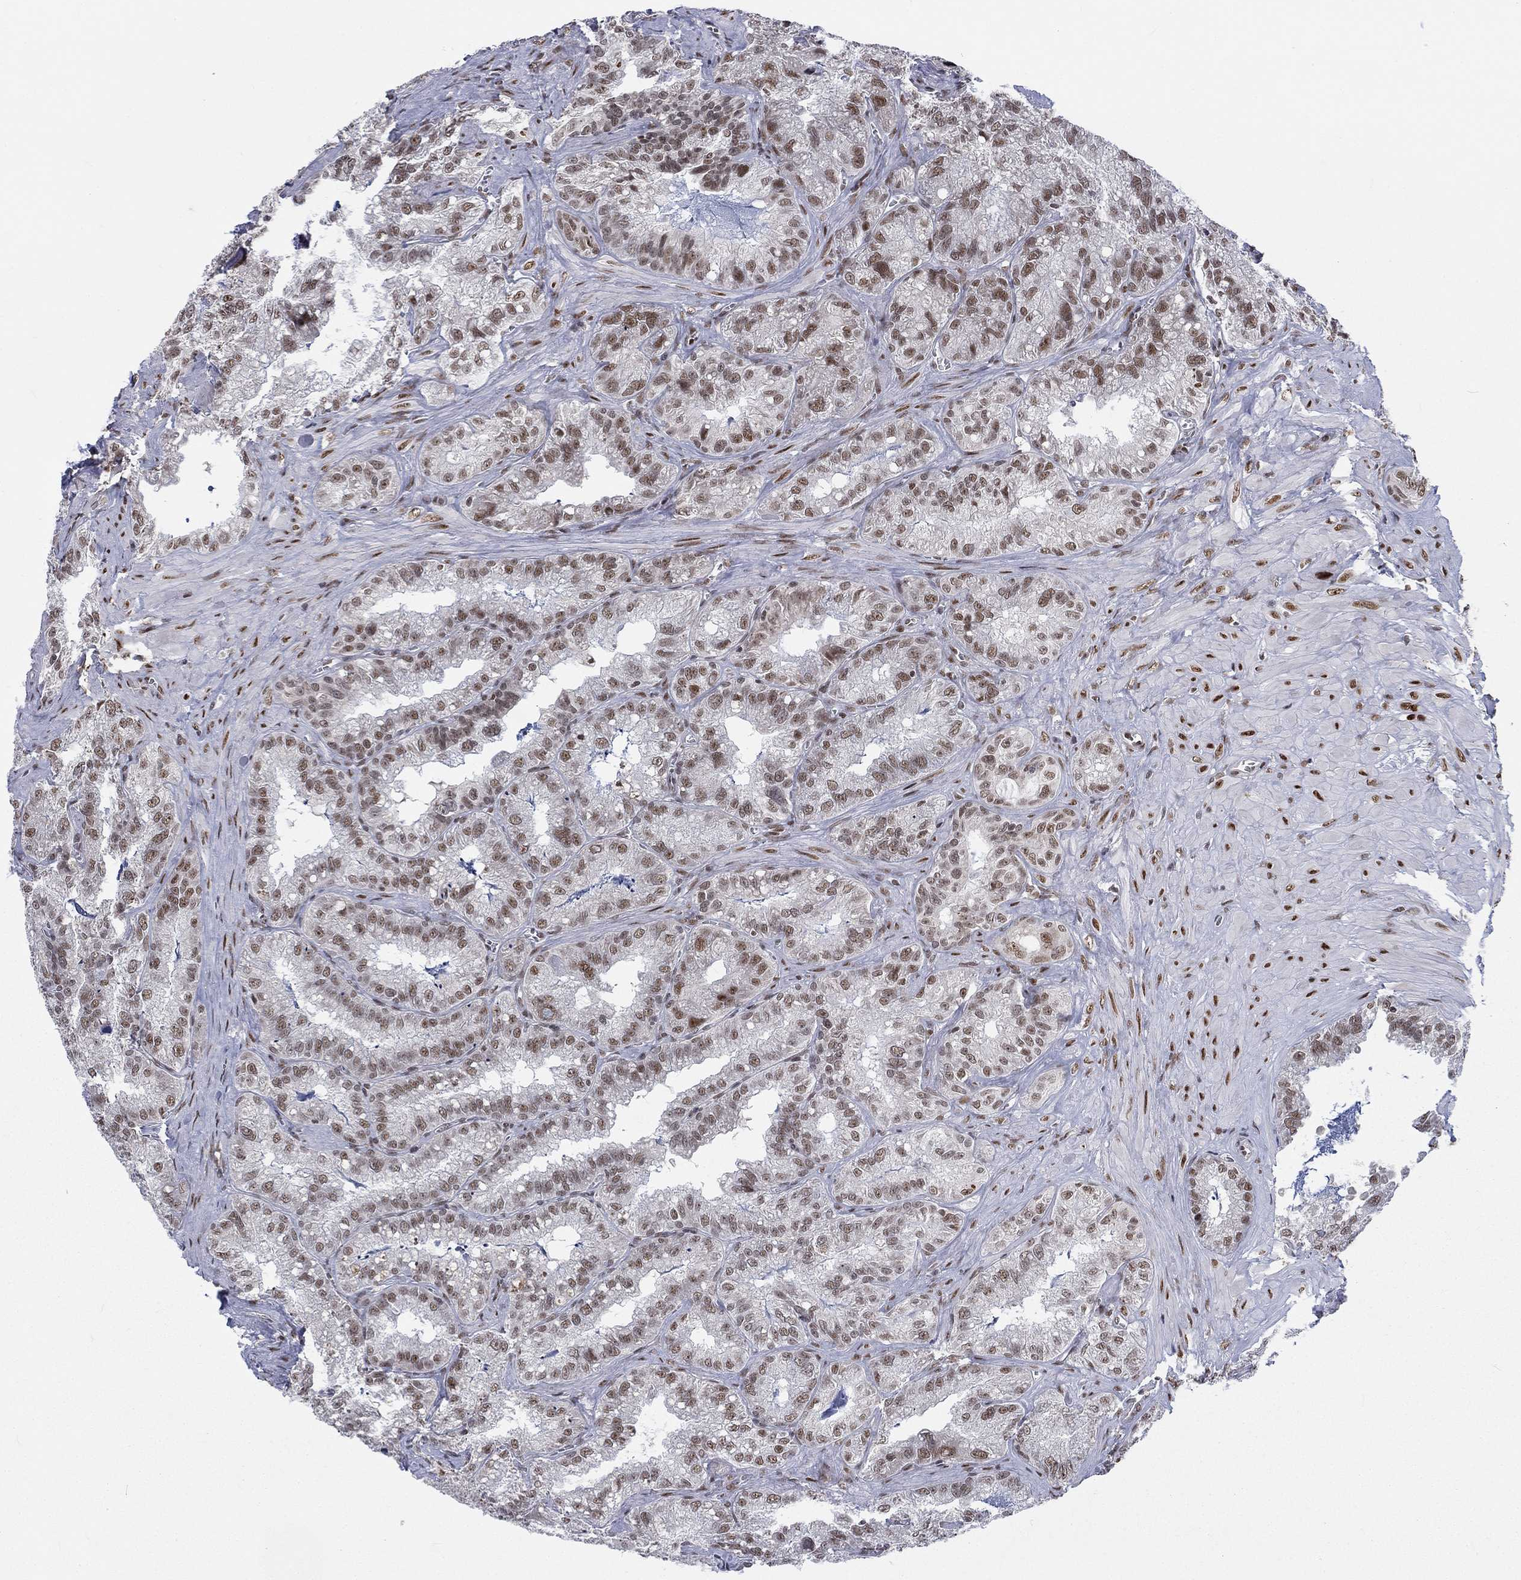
{"staining": {"intensity": "moderate", "quantity": ">75%", "location": "nuclear"}, "tissue": "seminal vesicle", "cell_type": "Glandular cells", "image_type": "normal", "snomed": [{"axis": "morphology", "description": "Normal tissue, NOS"}, {"axis": "topography", "description": "Seminal veicle"}], "caption": "High-magnification brightfield microscopy of normal seminal vesicle stained with DAB (brown) and counterstained with hematoxylin (blue). glandular cells exhibit moderate nuclear positivity is present in approximately>75% of cells.", "gene": "FYTTD1", "patient": {"sex": "male", "age": 57}}